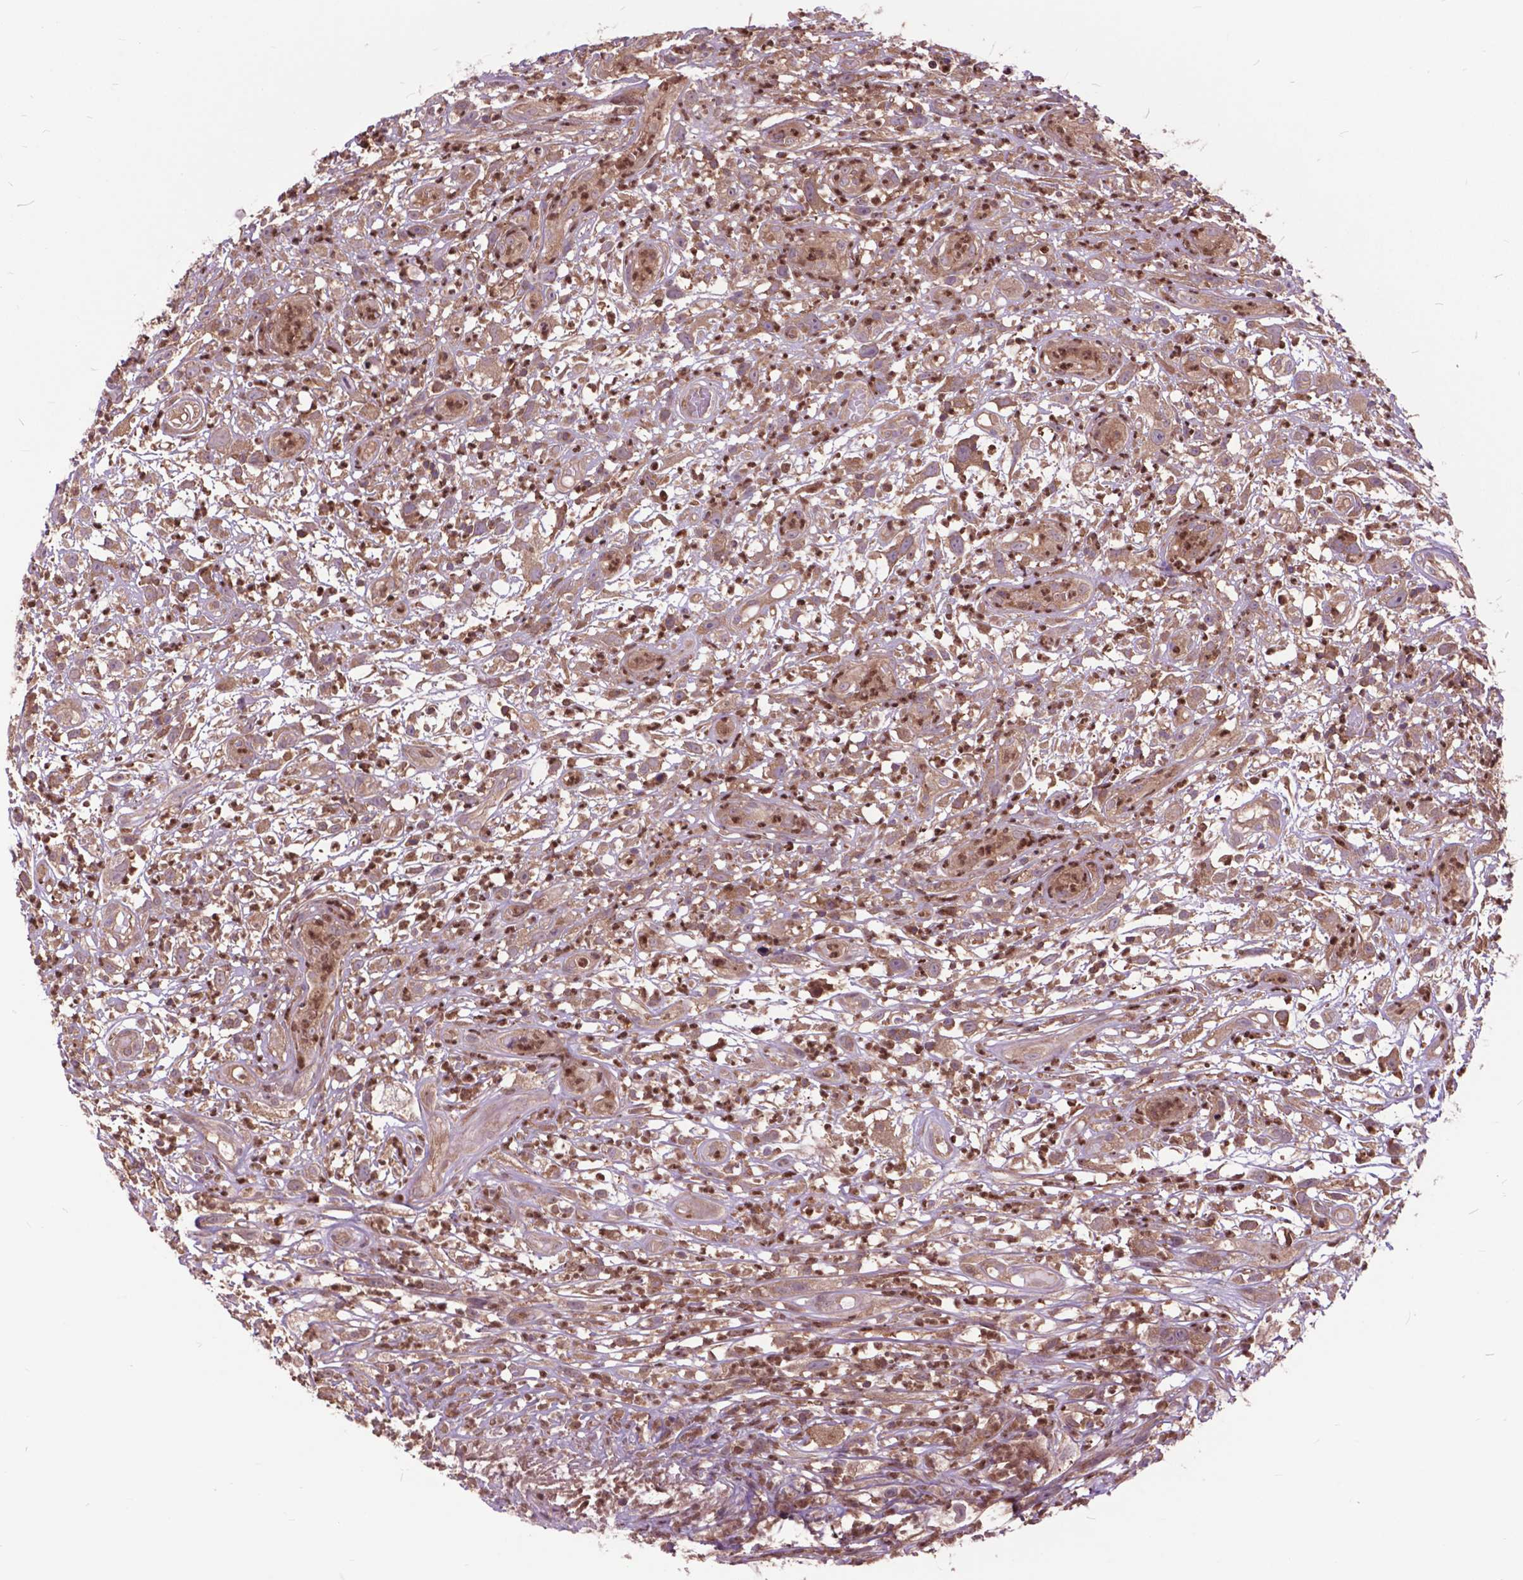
{"staining": {"intensity": "moderate", "quantity": ">75%", "location": "cytoplasmic/membranous"}, "tissue": "head and neck cancer", "cell_type": "Tumor cells", "image_type": "cancer", "snomed": [{"axis": "morphology", "description": "Squamous cell carcinoma, NOS"}, {"axis": "topography", "description": "Head-Neck"}], "caption": "The histopathology image displays immunohistochemical staining of head and neck squamous cell carcinoma. There is moderate cytoplasmic/membranous staining is seen in approximately >75% of tumor cells.", "gene": "ARAF", "patient": {"sex": "male", "age": 65}}